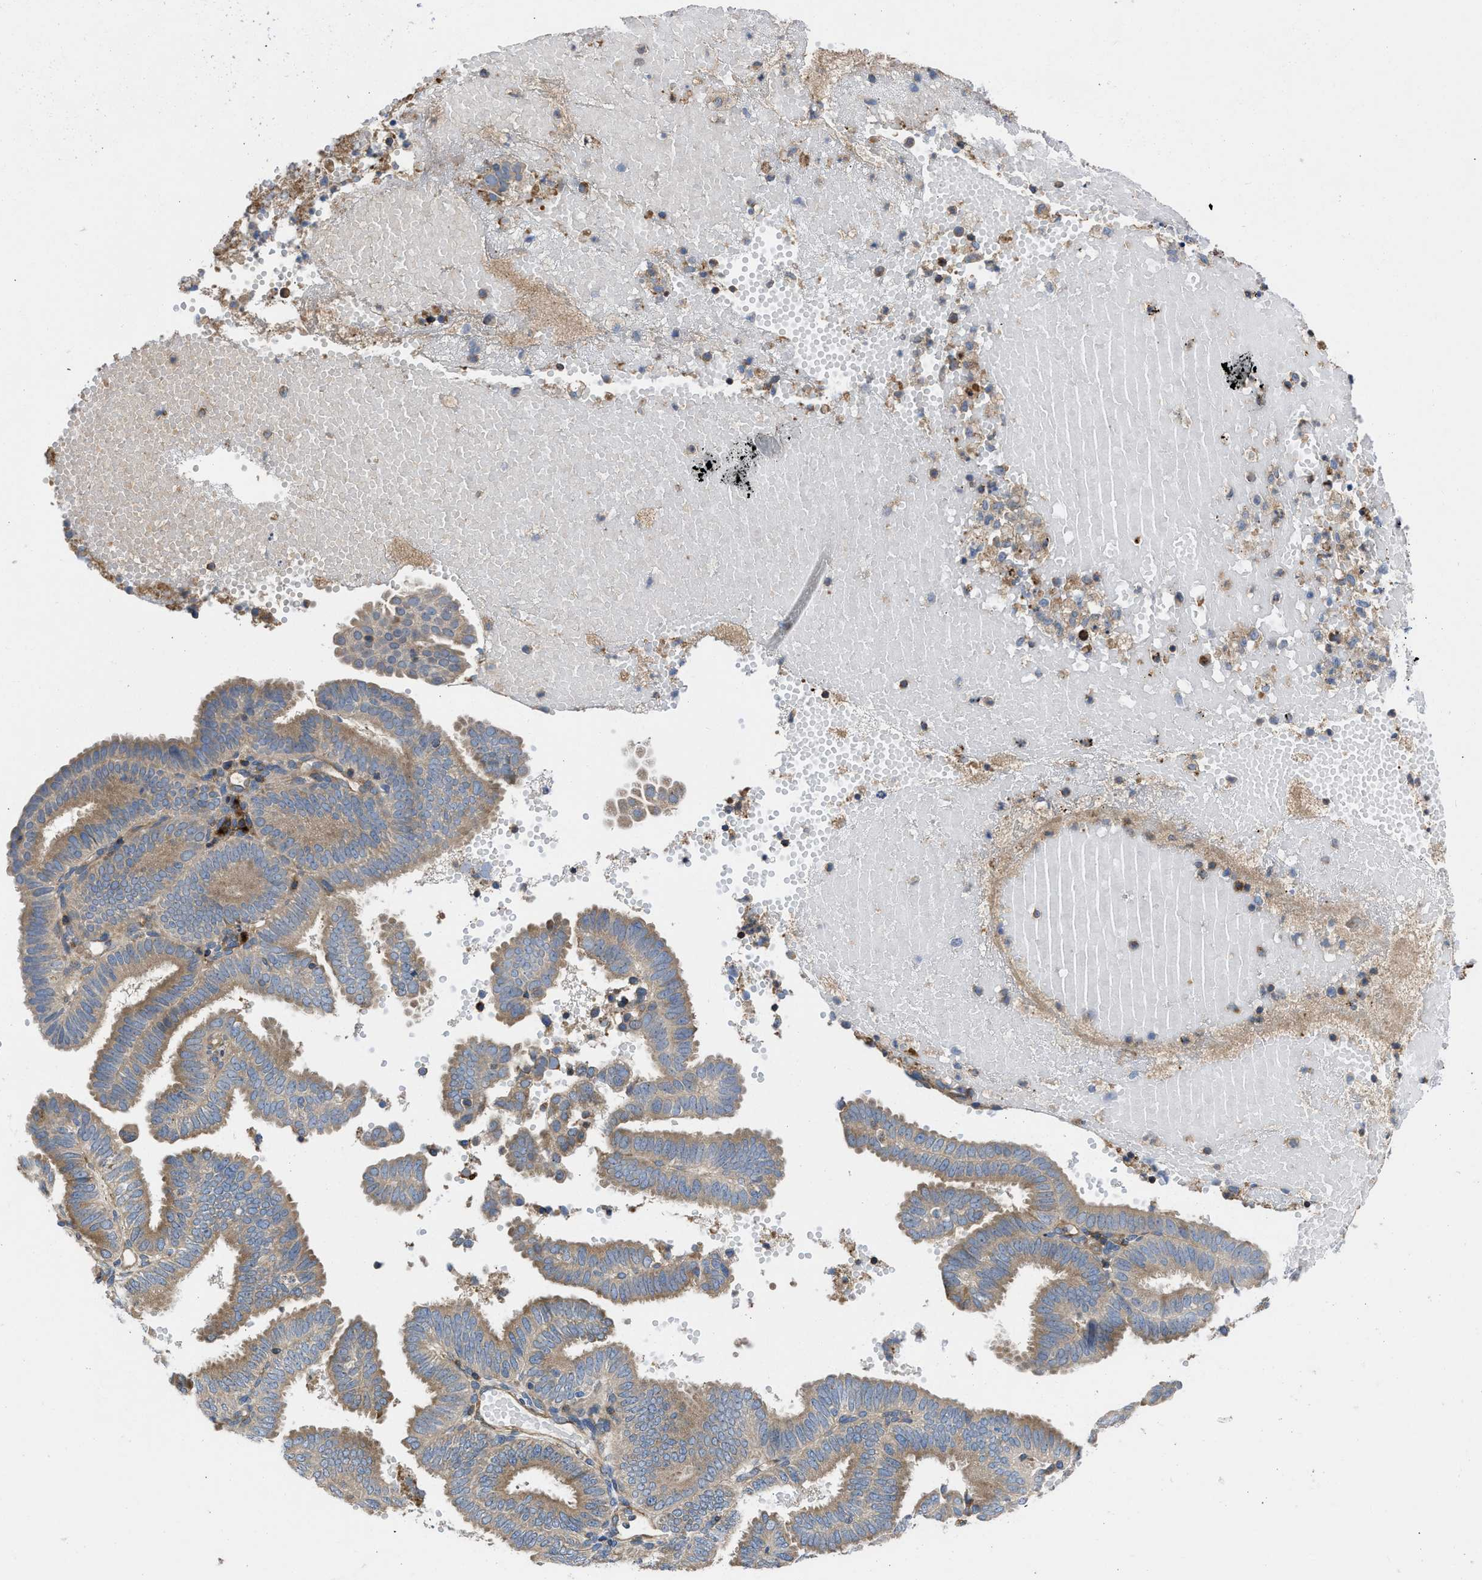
{"staining": {"intensity": "moderate", "quantity": ">75%", "location": "cytoplasmic/membranous"}, "tissue": "endometrial cancer", "cell_type": "Tumor cells", "image_type": "cancer", "snomed": [{"axis": "morphology", "description": "Adenocarcinoma, NOS"}, {"axis": "topography", "description": "Endometrium"}], "caption": "An IHC photomicrograph of tumor tissue is shown. Protein staining in brown shows moderate cytoplasmic/membranous positivity in endometrial cancer (adenocarcinoma) within tumor cells. Using DAB (3,3'-diaminobenzidine) (brown) and hematoxylin (blue) stains, captured at high magnification using brightfield microscopy.", "gene": "CHKB", "patient": {"sex": "female", "age": 58}}